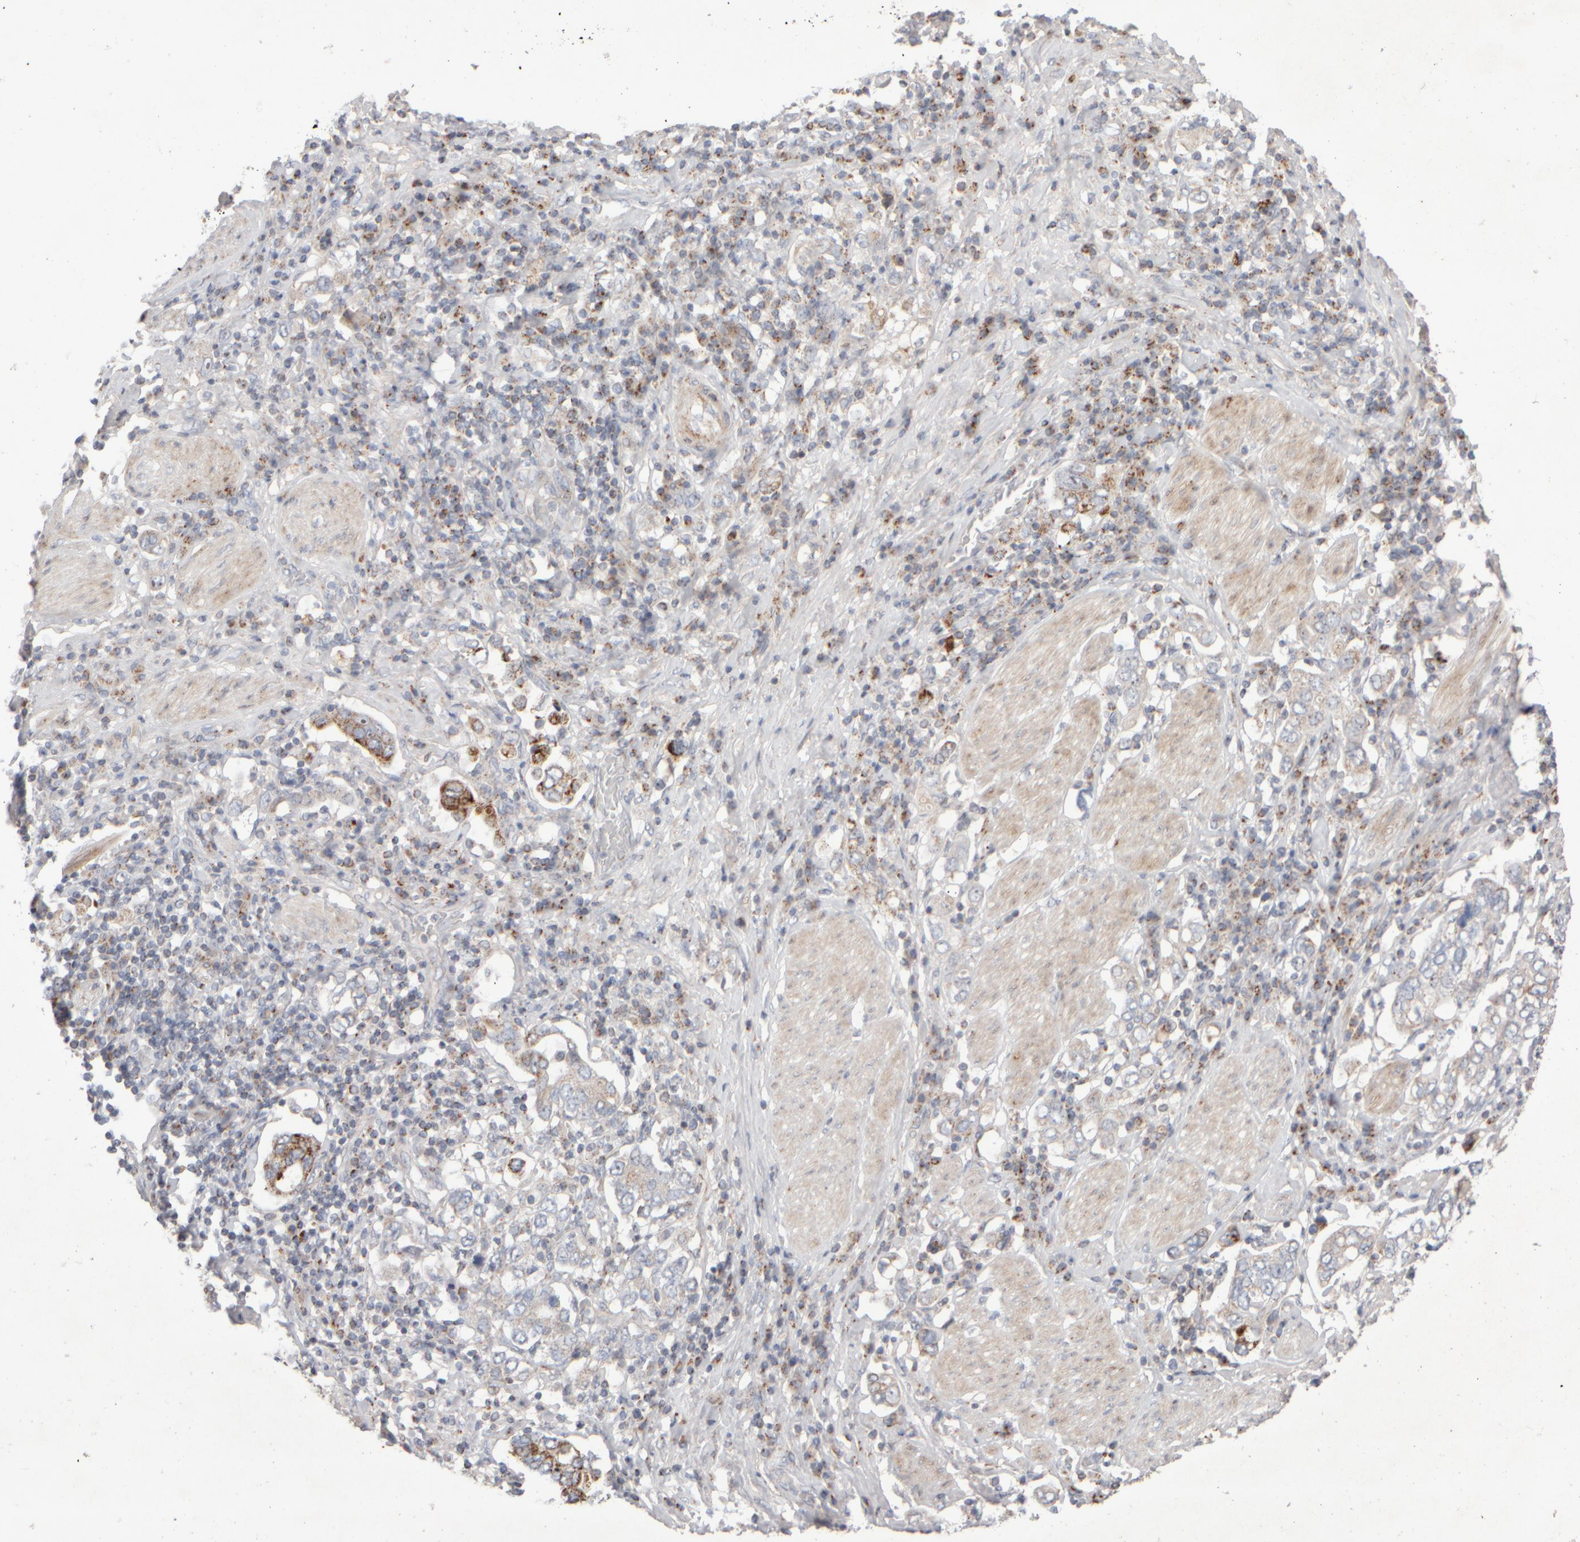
{"staining": {"intensity": "moderate", "quantity": "25%-75%", "location": "cytoplasmic/membranous"}, "tissue": "stomach cancer", "cell_type": "Tumor cells", "image_type": "cancer", "snomed": [{"axis": "morphology", "description": "Adenocarcinoma, NOS"}, {"axis": "topography", "description": "Stomach, upper"}], "caption": "Immunohistochemistry (IHC) of stomach cancer (adenocarcinoma) shows medium levels of moderate cytoplasmic/membranous staining in approximately 25%-75% of tumor cells.", "gene": "CHADL", "patient": {"sex": "male", "age": 62}}